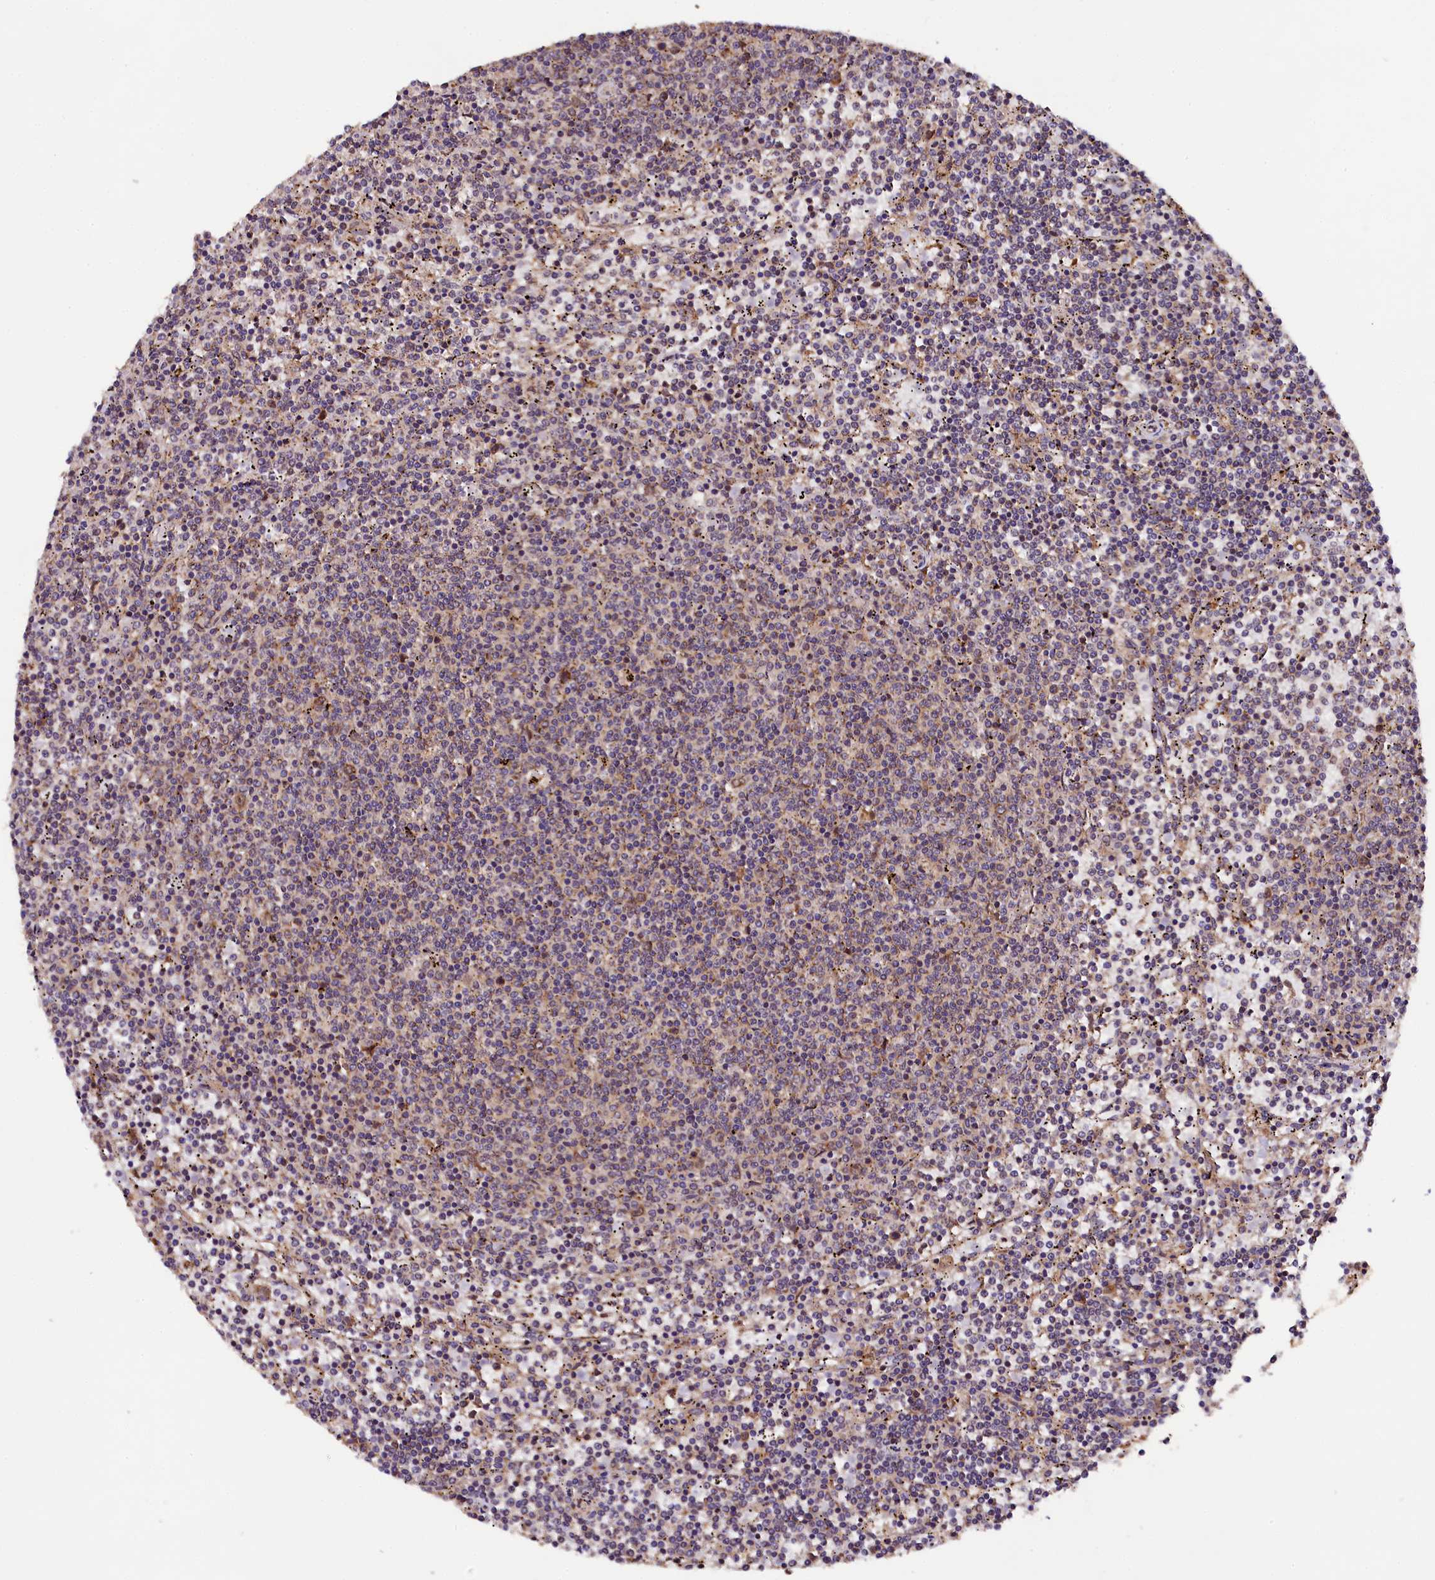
{"staining": {"intensity": "weak", "quantity": "<25%", "location": "cytoplasmic/membranous"}, "tissue": "lymphoma", "cell_type": "Tumor cells", "image_type": "cancer", "snomed": [{"axis": "morphology", "description": "Malignant lymphoma, non-Hodgkin's type, Low grade"}, {"axis": "topography", "description": "Spleen"}], "caption": "Human malignant lymphoma, non-Hodgkin's type (low-grade) stained for a protein using immunohistochemistry (IHC) shows no positivity in tumor cells.", "gene": "DOHH", "patient": {"sex": "female", "age": 50}}